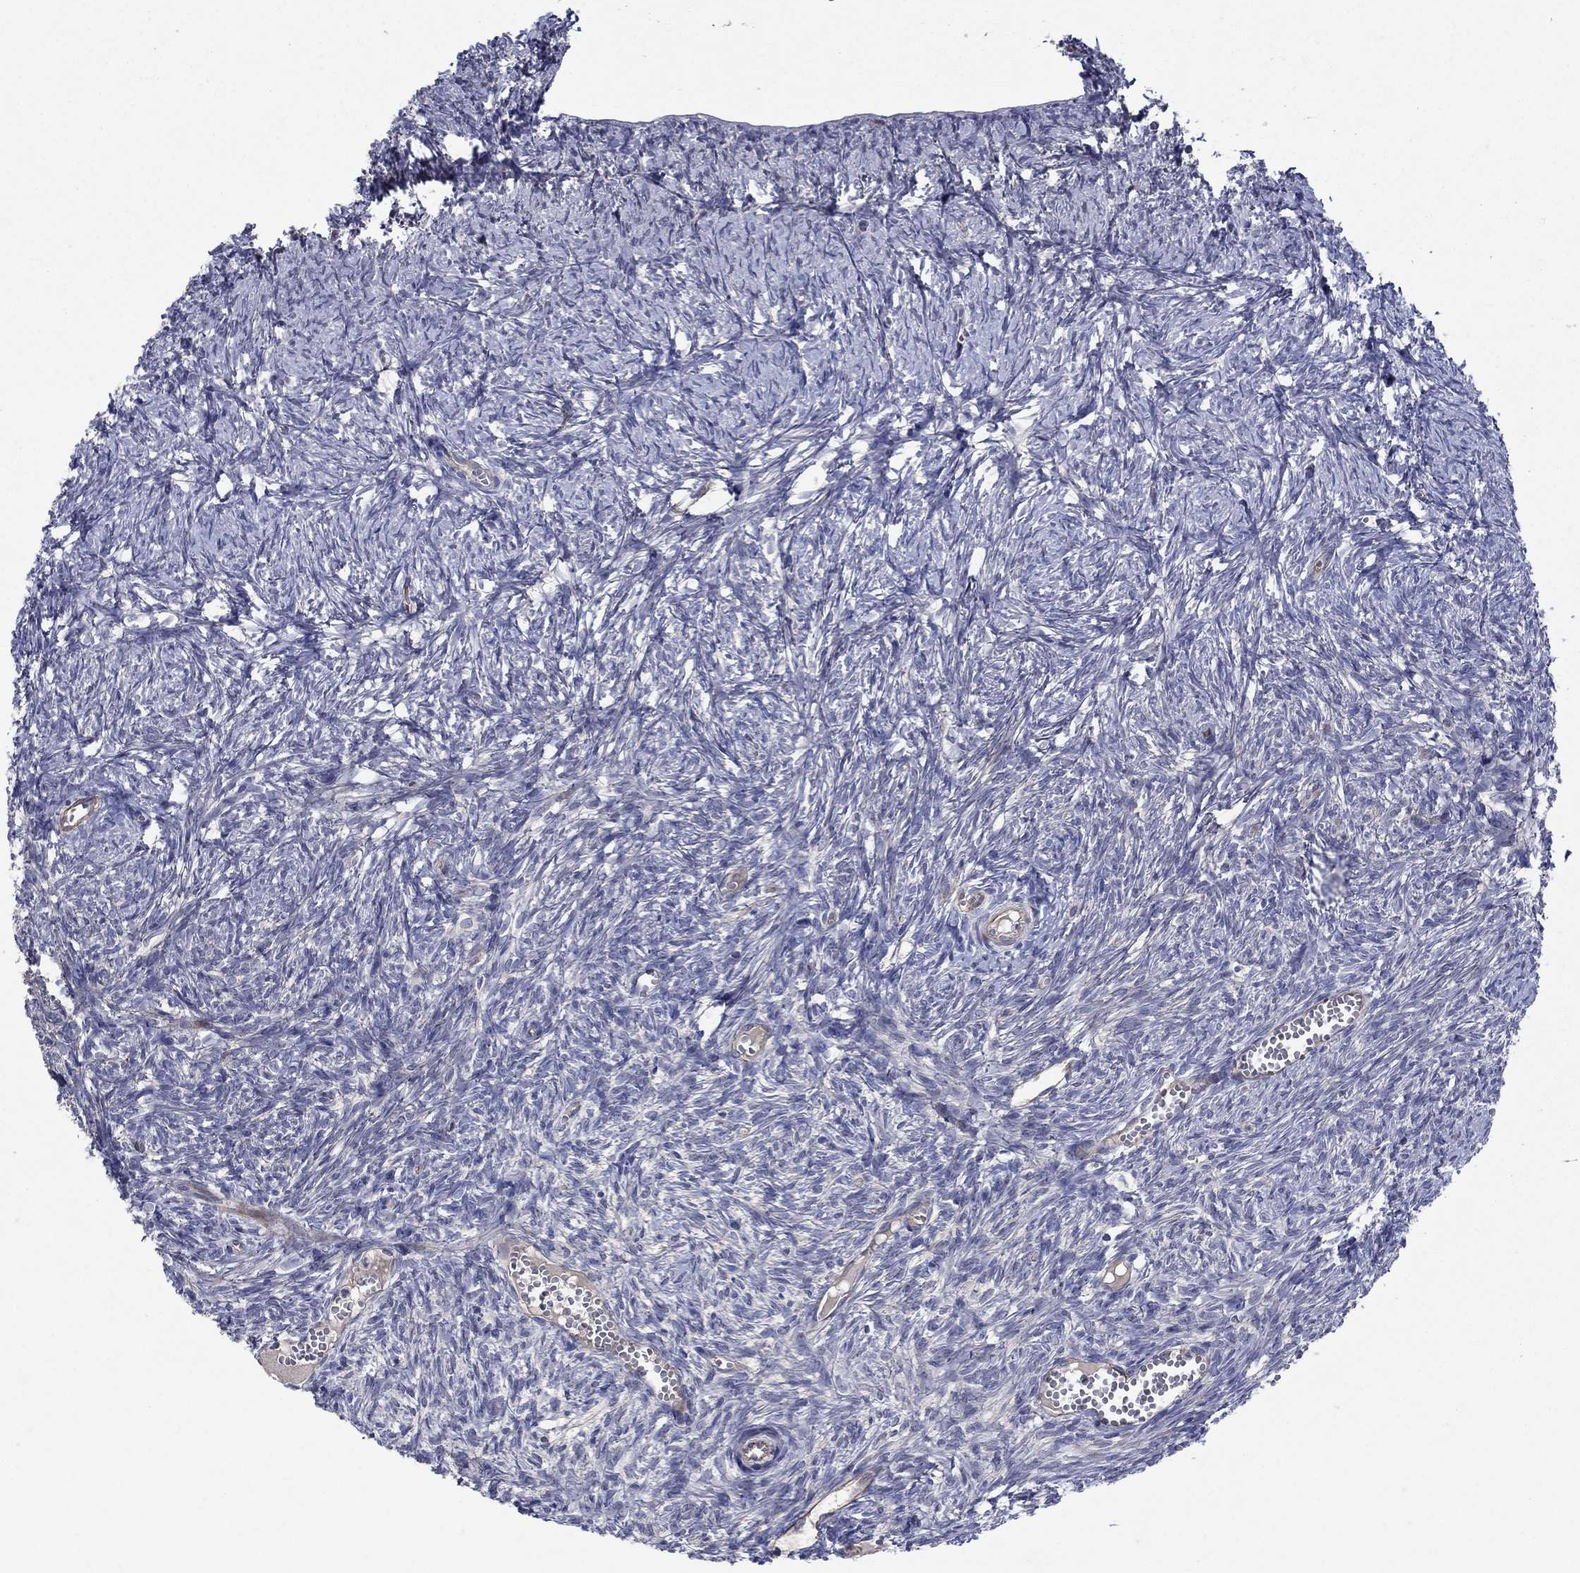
{"staining": {"intensity": "negative", "quantity": "none", "location": "none"}, "tissue": "ovary", "cell_type": "Ovarian stroma cells", "image_type": "normal", "snomed": [{"axis": "morphology", "description": "Normal tissue, NOS"}, {"axis": "topography", "description": "Ovary"}], "caption": "A high-resolution image shows IHC staining of normal ovary, which reveals no significant positivity in ovarian stroma cells.", "gene": "SLC7A1", "patient": {"sex": "female", "age": 43}}